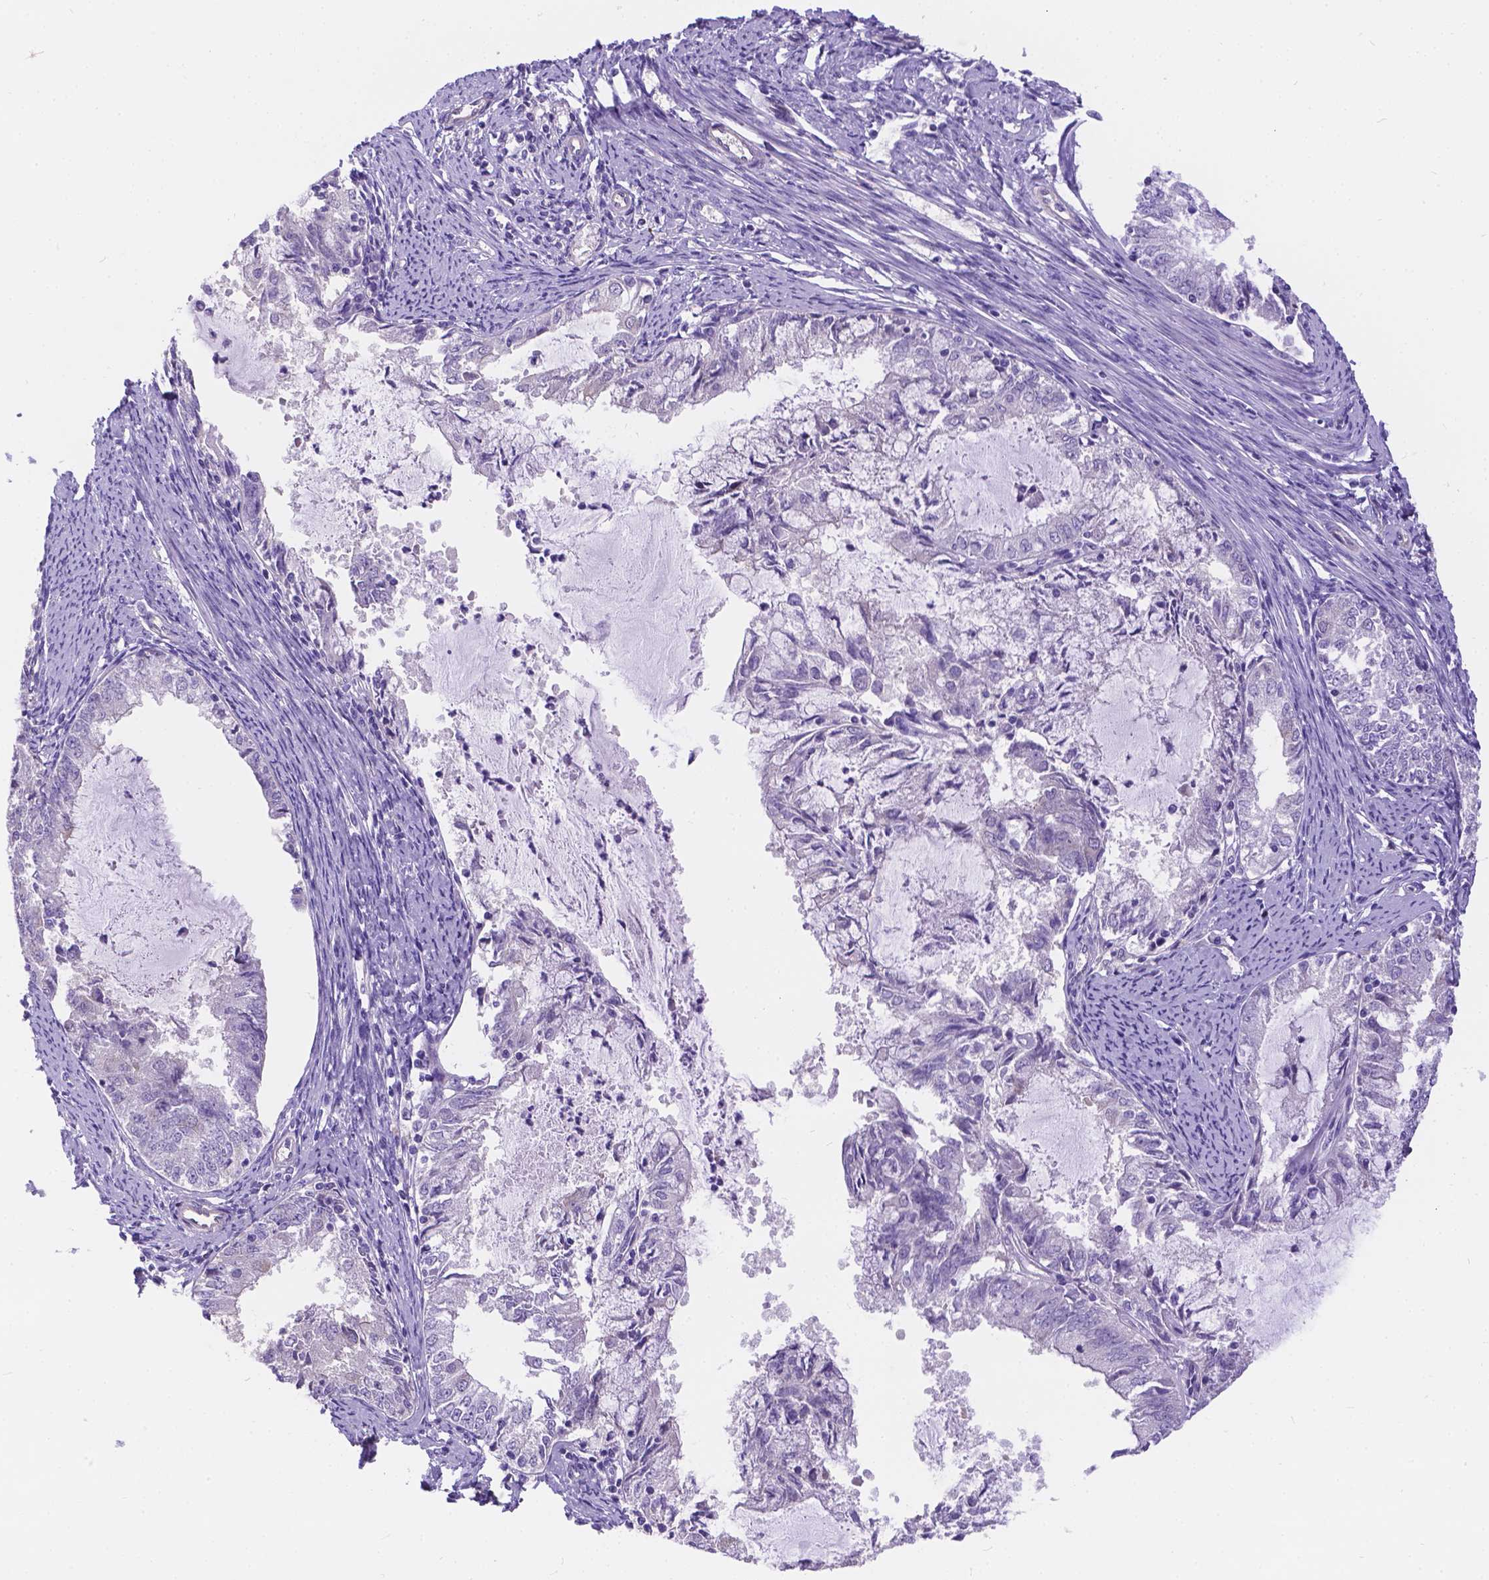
{"staining": {"intensity": "negative", "quantity": "none", "location": "none"}, "tissue": "endometrial cancer", "cell_type": "Tumor cells", "image_type": "cancer", "snomed": [{"axis": "morphology", "description": "Adenocarcinoma, NOS"}, {"axis": "topography", "description": "Endometrium"}], "caption": "This is an IHC image of human endometrial cancer. There is no positivity in tumor cells.", "gene": "DLEC1", "patient": {"sex": "female", "age": 57}}